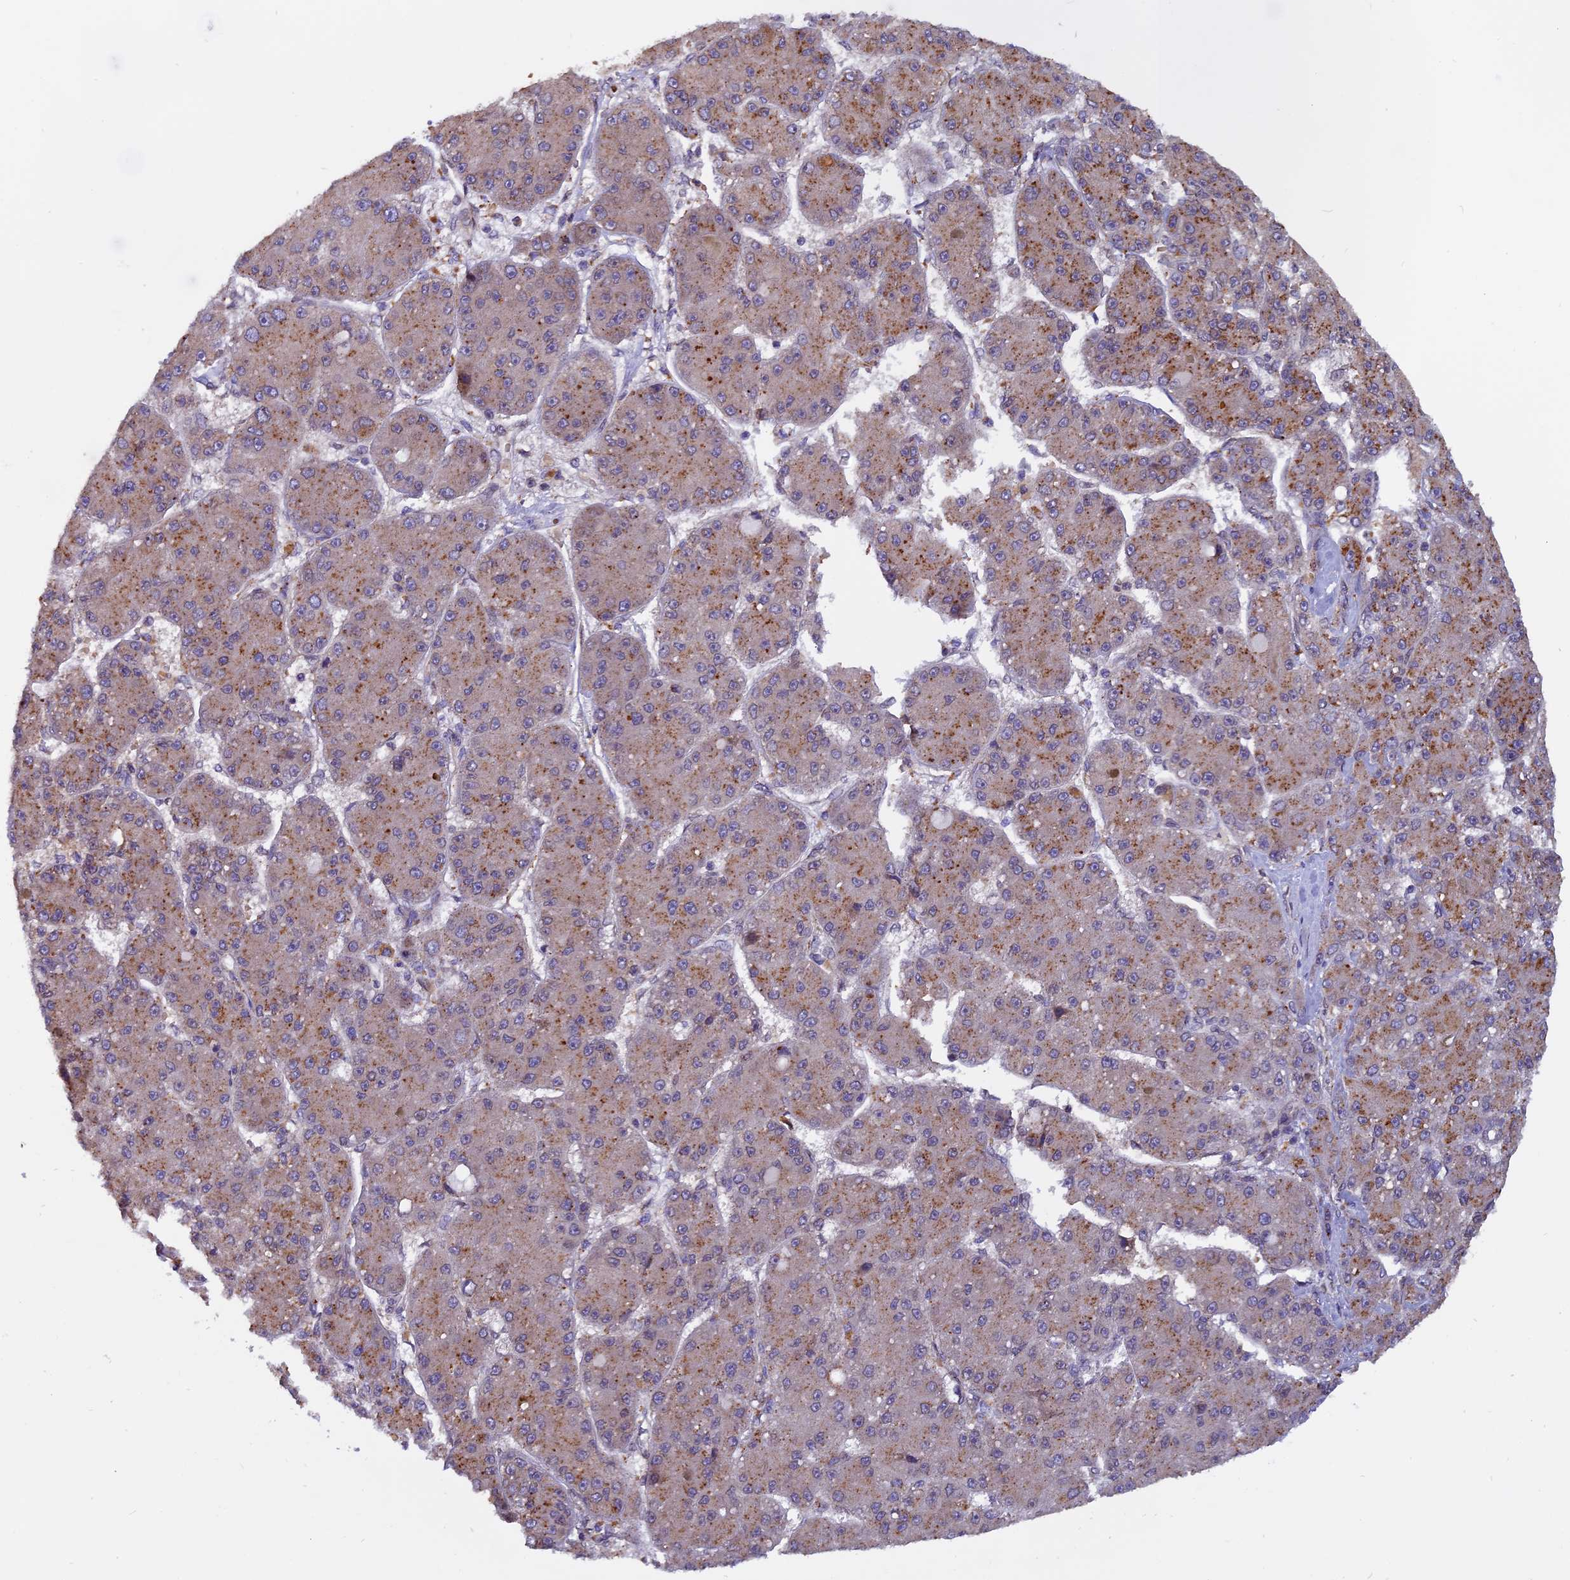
{"staining": {"intensity": "weak", "quantity": "25%-75%", "location": "cytoplasmic/membranous"}, "tissue": "liver cancer", "cell_type": "Tumor cells", "image_type": "cancer", "snomed": [{"axis": "morphology", "description": "Carcinoma, Hepatocellular, NOS"}, {"axis": "topography", "description": "Liver"}], "caption": "IHC staining of liver cancer, which demonstrates low levels of weak cytoplasmic/membranous expression in approximately 25%-75% of tumor cells indicating weak cytoplasmic/membranous protein positivity. The staining was performed using DAB (3,3'-diaminobenzidine) (brown) for protein detection and nuclei were counterstained in hematoxylin (blue).", "gene": "CHMP2A", "patient": {"sex": "male", "age": 67}}